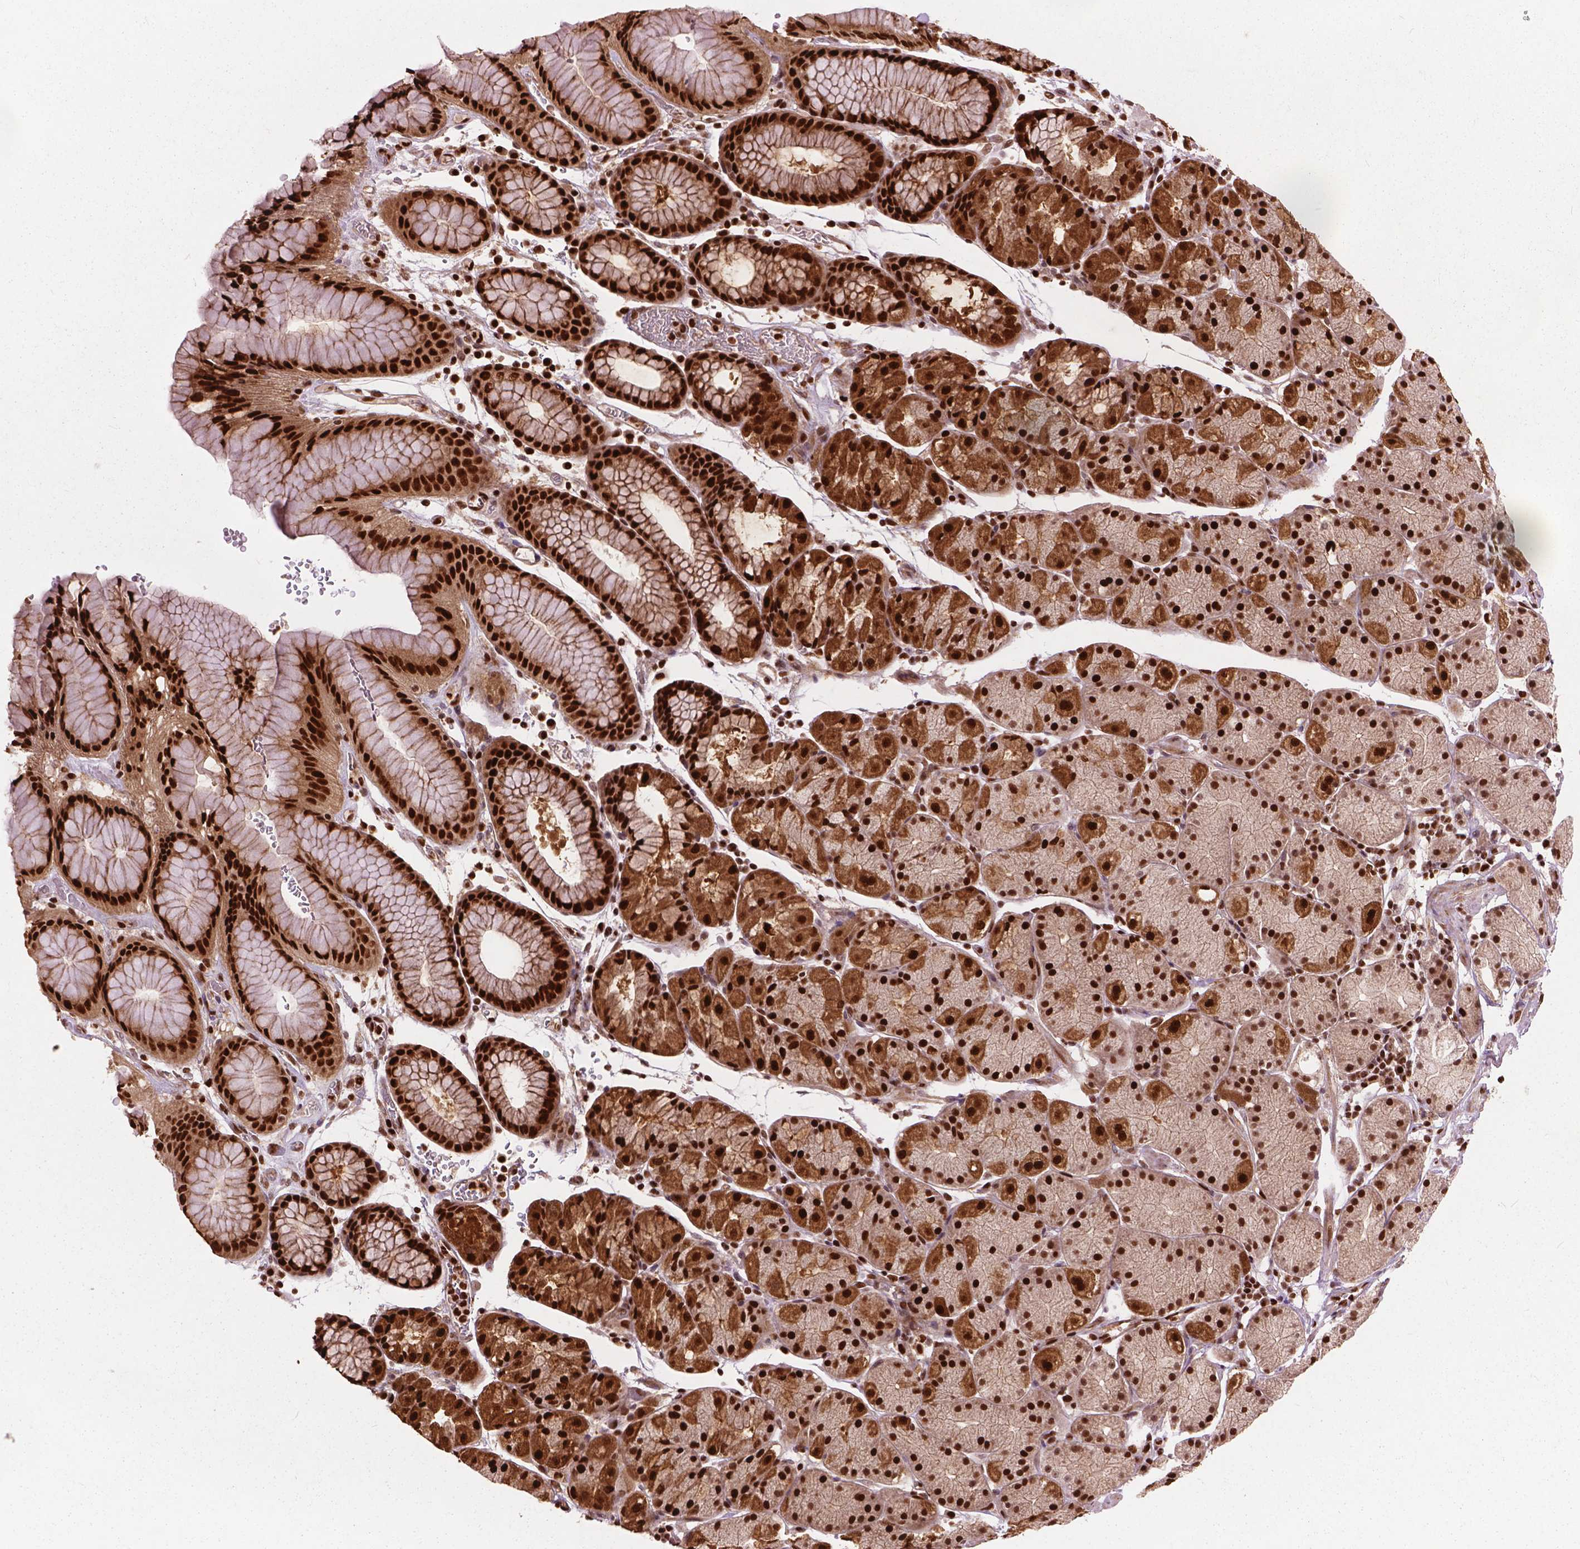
{"staining": {"intensity": "strong", "quantity": ">75%", "location": "cytoplasmic/membranous,nuclear"}, "tissue": "stomach", "cell_type": "Glandular cells", "image_type": "normal", "snomed": [{"axis": "morphology", "description": "Normal tissue, NOS"}, {"axis": "topography", "description": "Stomach, upper"}, {"axis": "topography", "description": "Stomach"}], "caption": "Protein analysis of normal stomach displays strong cytoplasmic/membranous,nuclear staining in about >75% of glandular cells. (DAB = brown stain, brightfield microscopy at high magnification).", "gene": "ANP32A", "patient": {"sex": "male", "age": 76}}